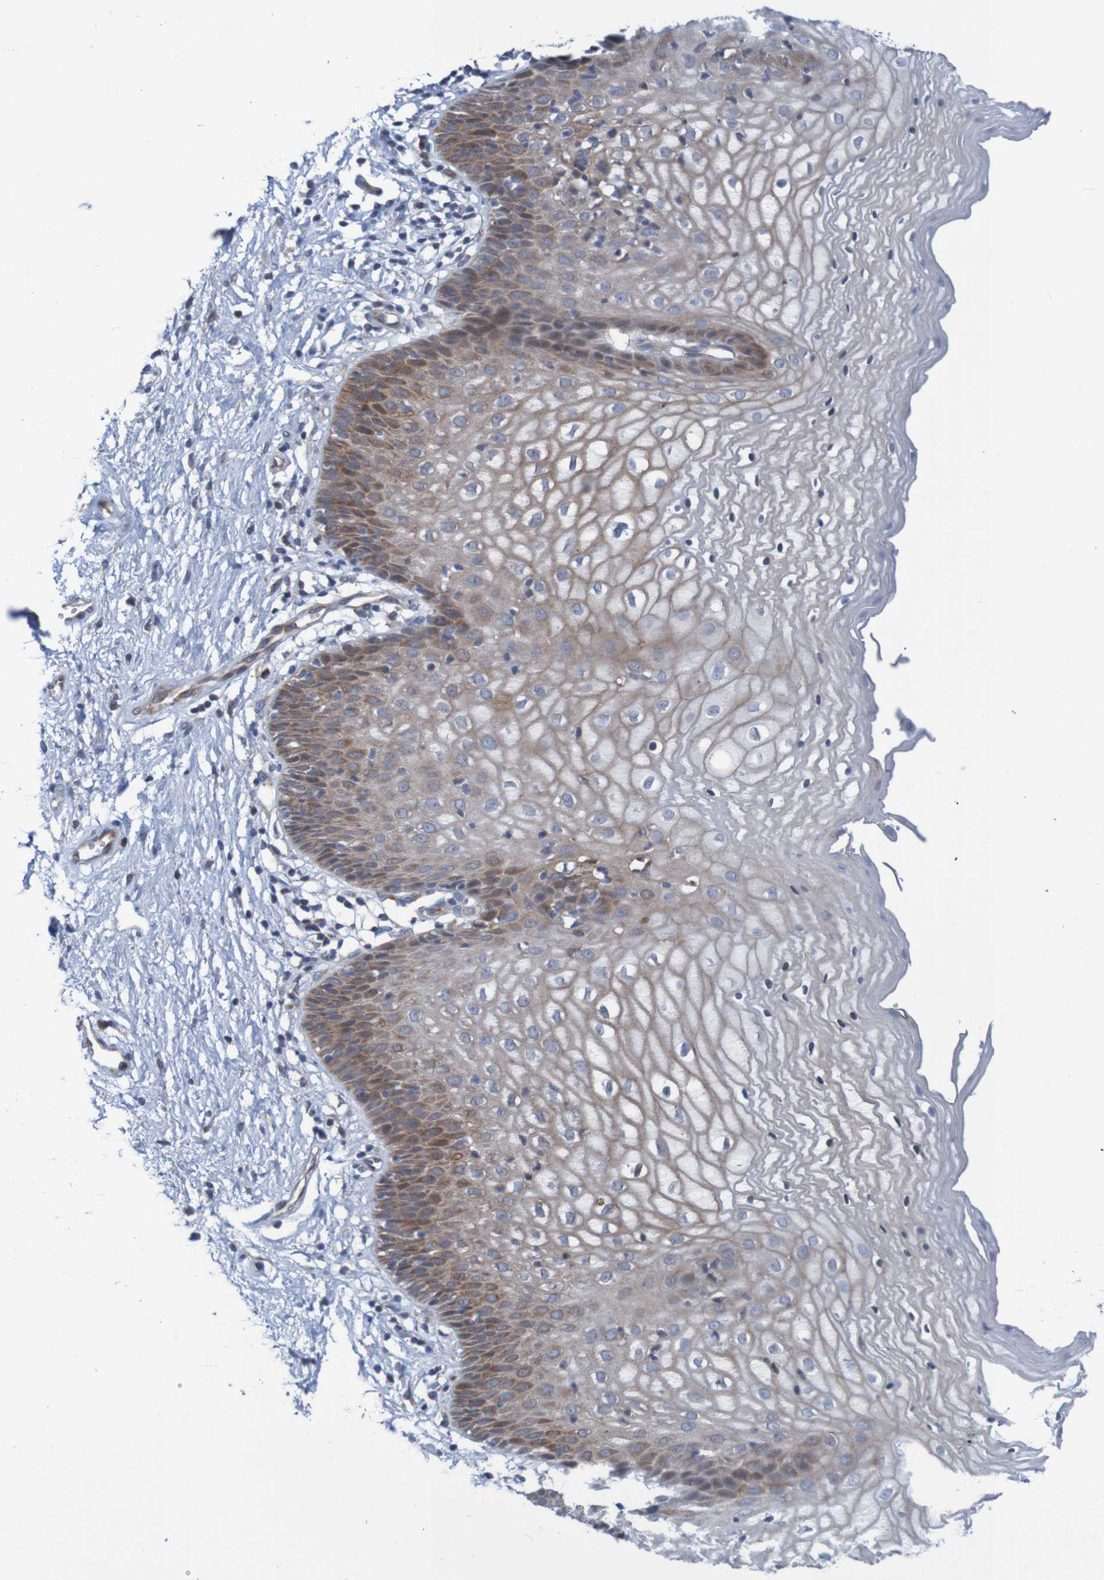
{"staining": {"intensity": "moderate", "quantity": ">75%", "location": "cytoplasmic/membranous"}, "tissue": "vagina", "cell_type": "Squamous epithelial cells", "image_type": "normal", "snomed": [{"axis": "morphology", "description": "Normal tissue, NOS"}, {"axis": "topography", "description": "Vagina"}], "caption": "Immunohistochemistry (IHC) photomicrograph of normal vagina stained for a protein (brown), which reveals medium levels of moderate cytoplasmic/membranous expression in about >75% of squamous epithelial cells.", "gene": "ANGPT4", "patient": {"sex": "female", "age": 34}}